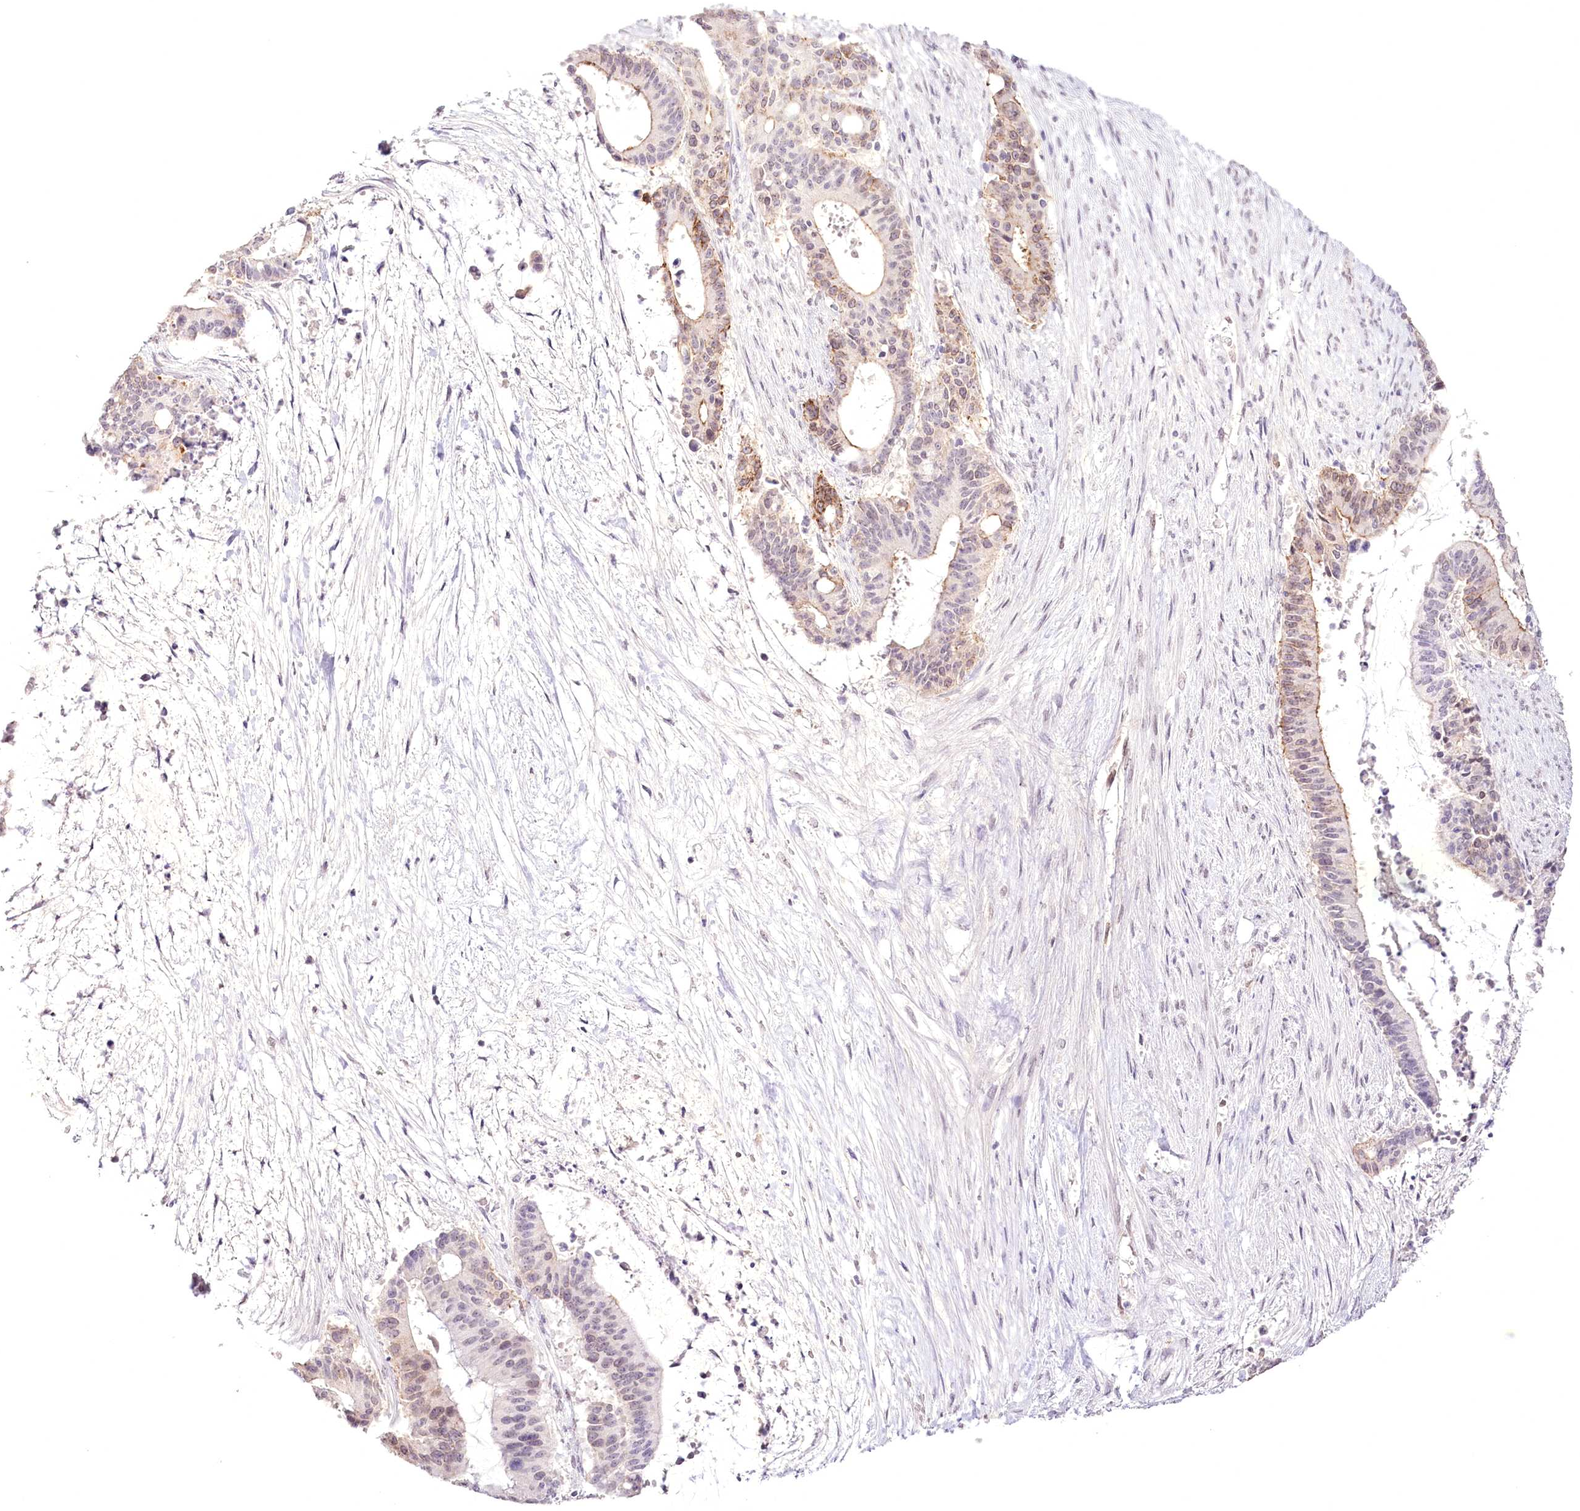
{"staining": {"intensity": "moderate", "quantity": "<25%", "location": "cytoplasmic/membranous"}, "tissue": "liver cancer", "cell_type": "Tumor cells", "image_type": "cancer", "snomed": [{"axis": "morphology", "description": "Normal tissue, NOS"}, {"axis": "morphology", "description": "Cholangiocarcinoma"}, {"axis": "topography", "description": "Liver"}, {"axis": "topography", "description": "Peripheral nerve tissue"}], "caption": "Immunohistochemistry (IHC) staining of liver cancer (cholangiocarcinoma), which exhibits low levels of moderate cytoplasmic/membranous staining in about <25% of tumor cells indicating moderate cytoplasmic/membranous protein positivity. The staining was performed using DAB (3,3'-diaminobenzidine) (brown) for protein detection and nuclei were counterstained in hematoxylin (blue).", "gene": "SLC39A10", "patient": {"sex": "female", "age": 73}}